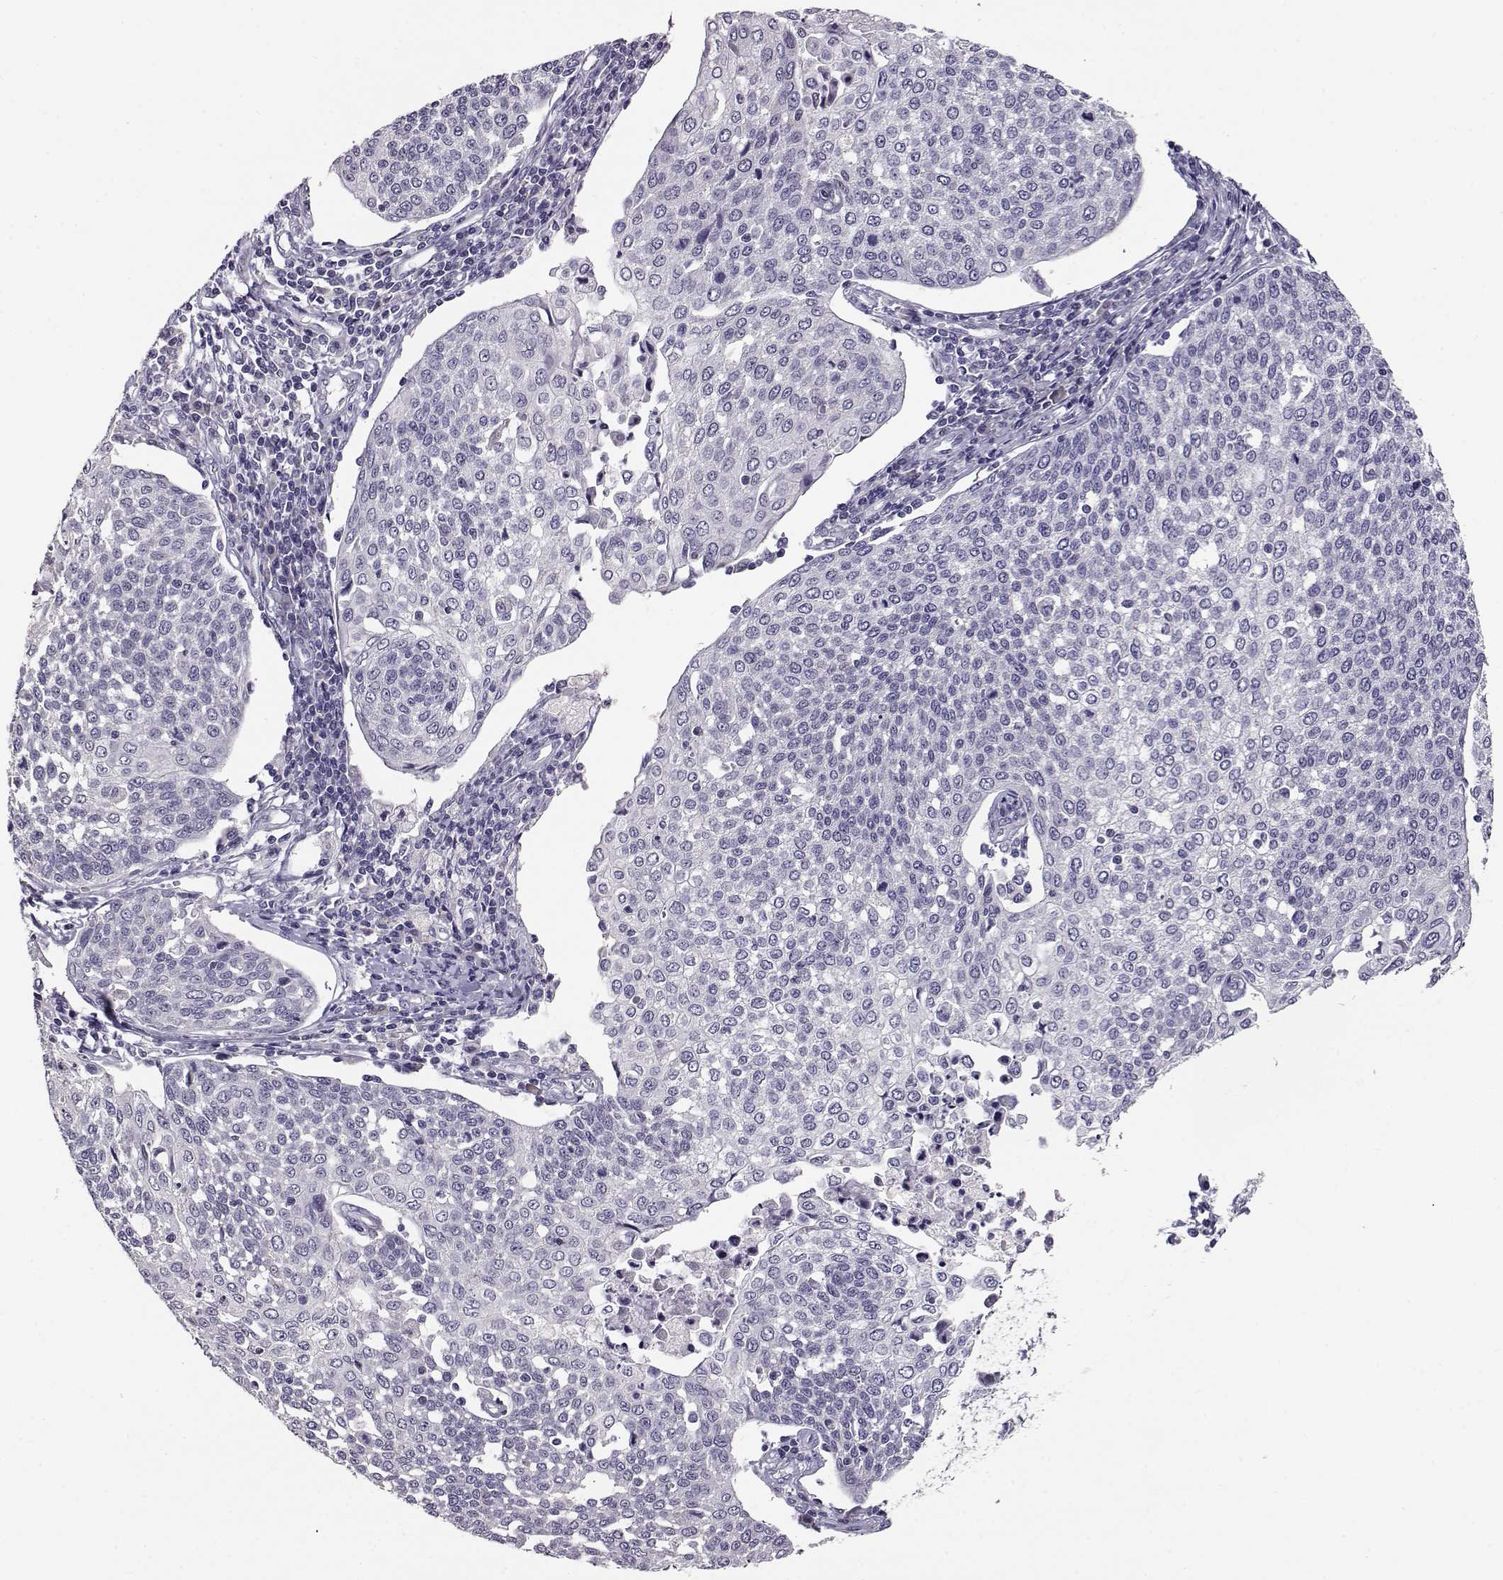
{"staining": {"intensity": "negative", "quantity": "none", "location": "none"}, "tissue": "cervical cancer", "cell_type": "Tumor cells", "image_type": "cancer", "snomed": [{"axis": "morphology", "description": "Squamous cell carcinoma, NOS"}, {"axis": "topography", "description": "Cervix"}], "caption": "Cervical cancer (squamous cell carcinoma) stained for a protein using immunohistochemistry (IHC) demonstrates no positivity tumor cells.", "gene": "RHOXF2", "patient": {"sex": "female", "age": 34}}